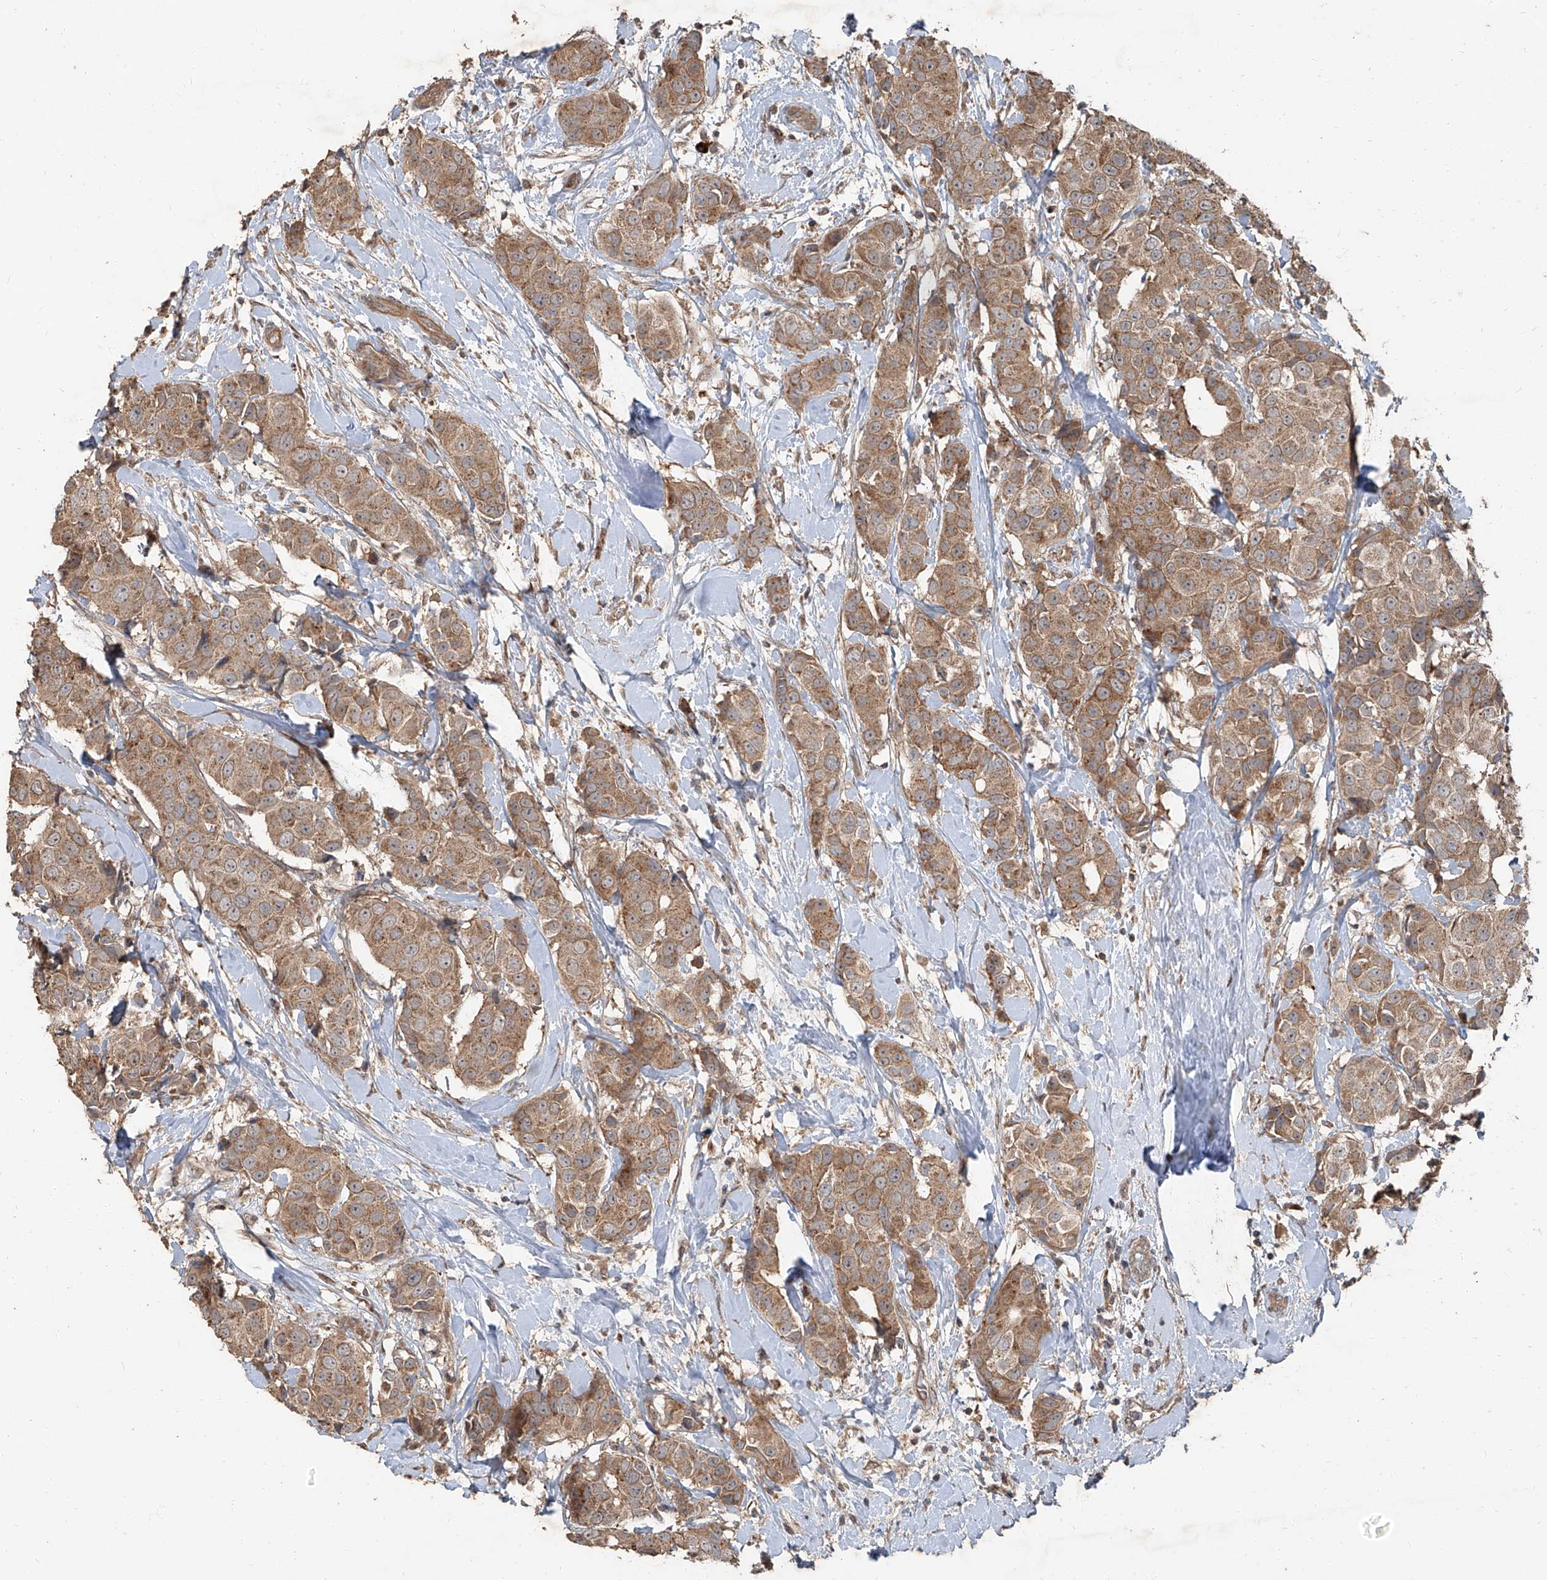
{"staining": {"intensity": "moderate", "quantity": ">75%", "location": "cytoplasmic/membranous"}, "tissue": "breast cancer", "cell_type": "Tumor cells", "image_type": "cancer", "snomed": [{"axis": "morphology", "description": "Normal tissue, NOS"}, {"axis": "morphology", "description": "Duct carcinoma"}, {"axis": "topography", "description": "Breast"}], "caption": "Immunohistochemistry (DAB (3,3'-diaminobenzidine)) staining of human intraductal carcinoma (breast) demonstrates moderate cytoplasmic/membranous protein expression in about >75% of tumor cells.", "gene": "CCN1", "patient": {"sex": "female", "age": 39}}